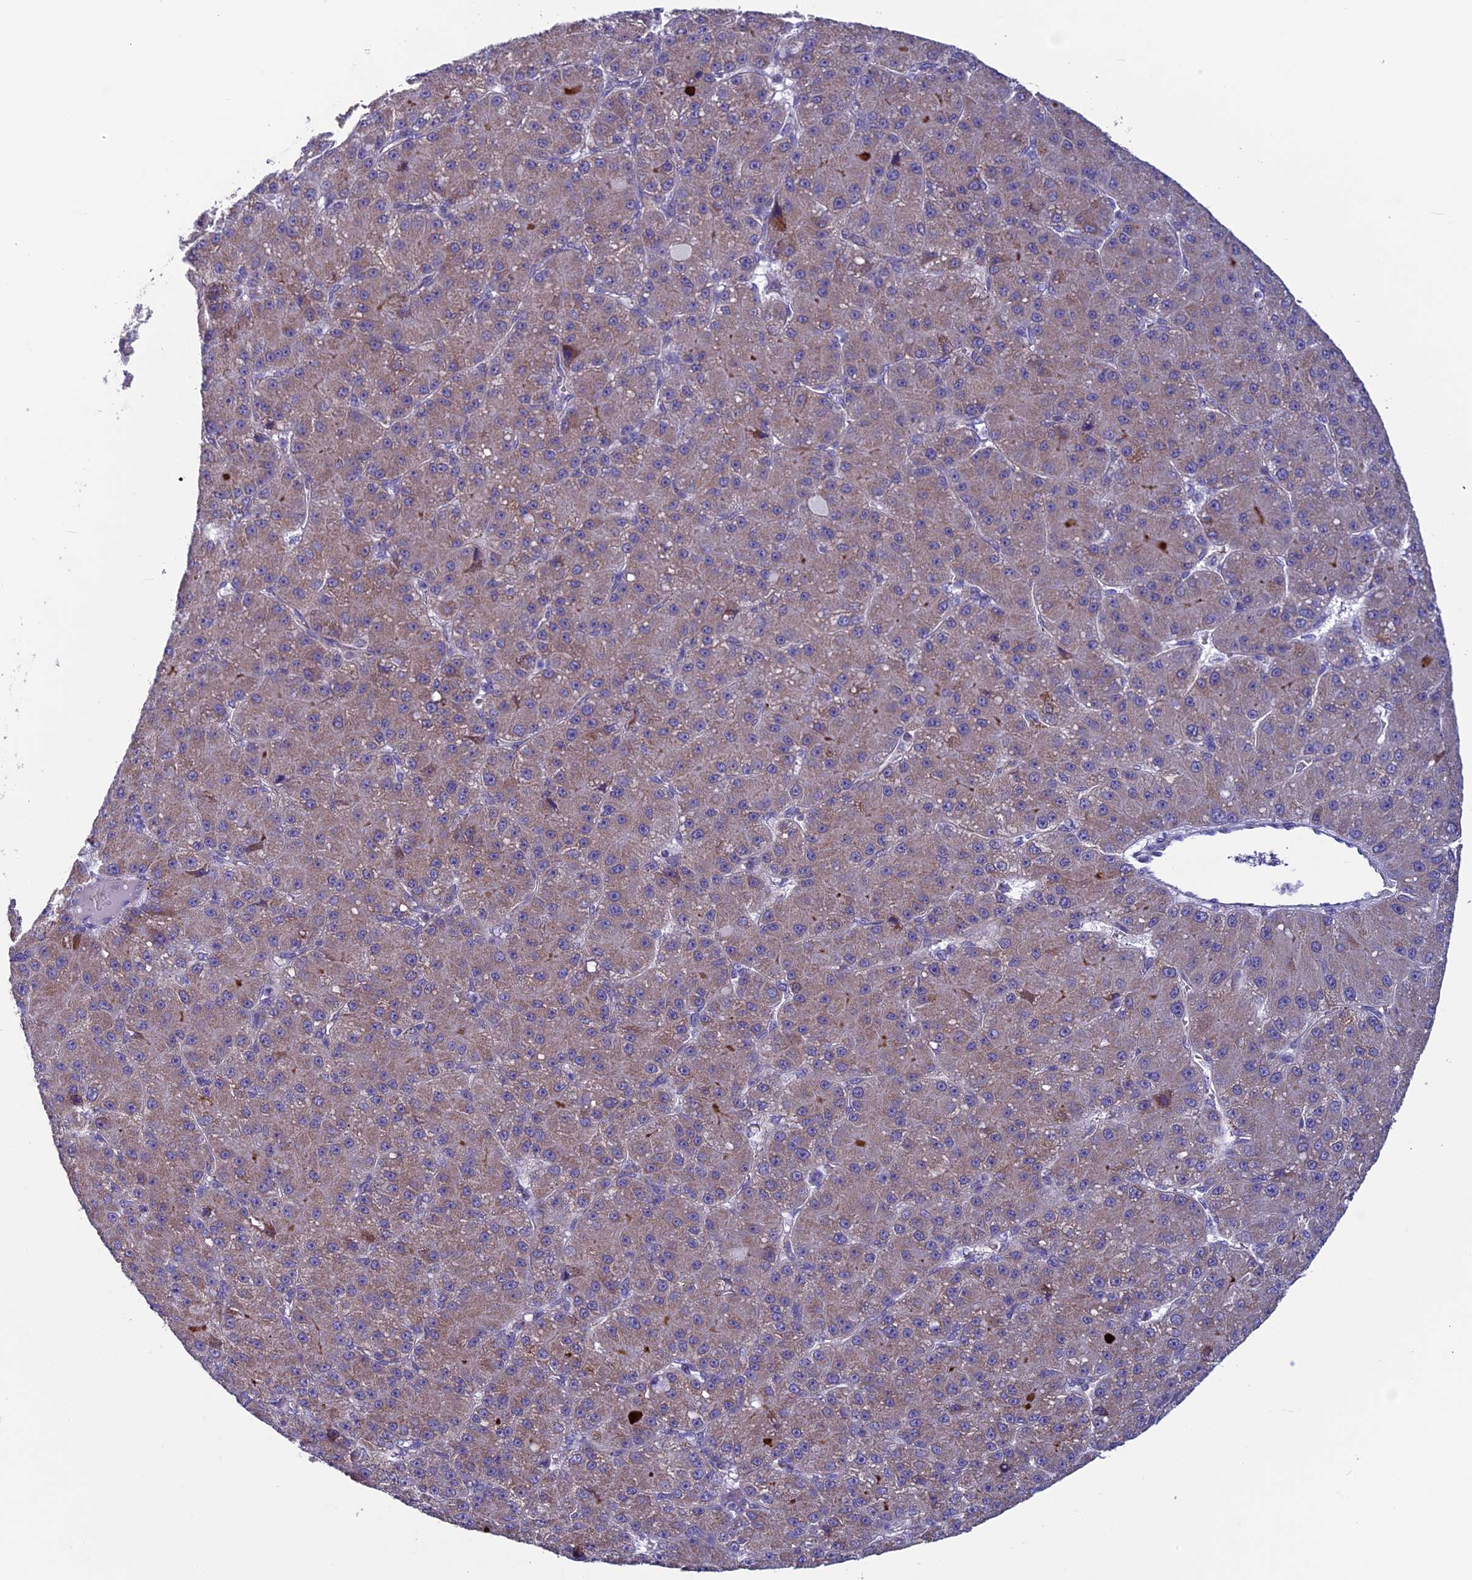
{"staining": {"intensity": "weak", "quantity": "25%-75%", "location": "cytoplasmic/membranous"}, "tissue": "liver cancer", "cell_type": "Tumor cells", "image_type": "cancer", "snomed": [{"axis": "morphology", "description": "Carcinoma, Hepatocellular, NOS"}, {"axis": "topography", "description": "Liver"}], "caption": "Protein expression by immunohistochemistry exhibits weak cytoplasmic/membranous staining in approximately 25%-75% of tumor cells in hepatocellular carcinoma (liver).", "gene": "MFSD12", "patient": {"sex": "male", "age": 67}}